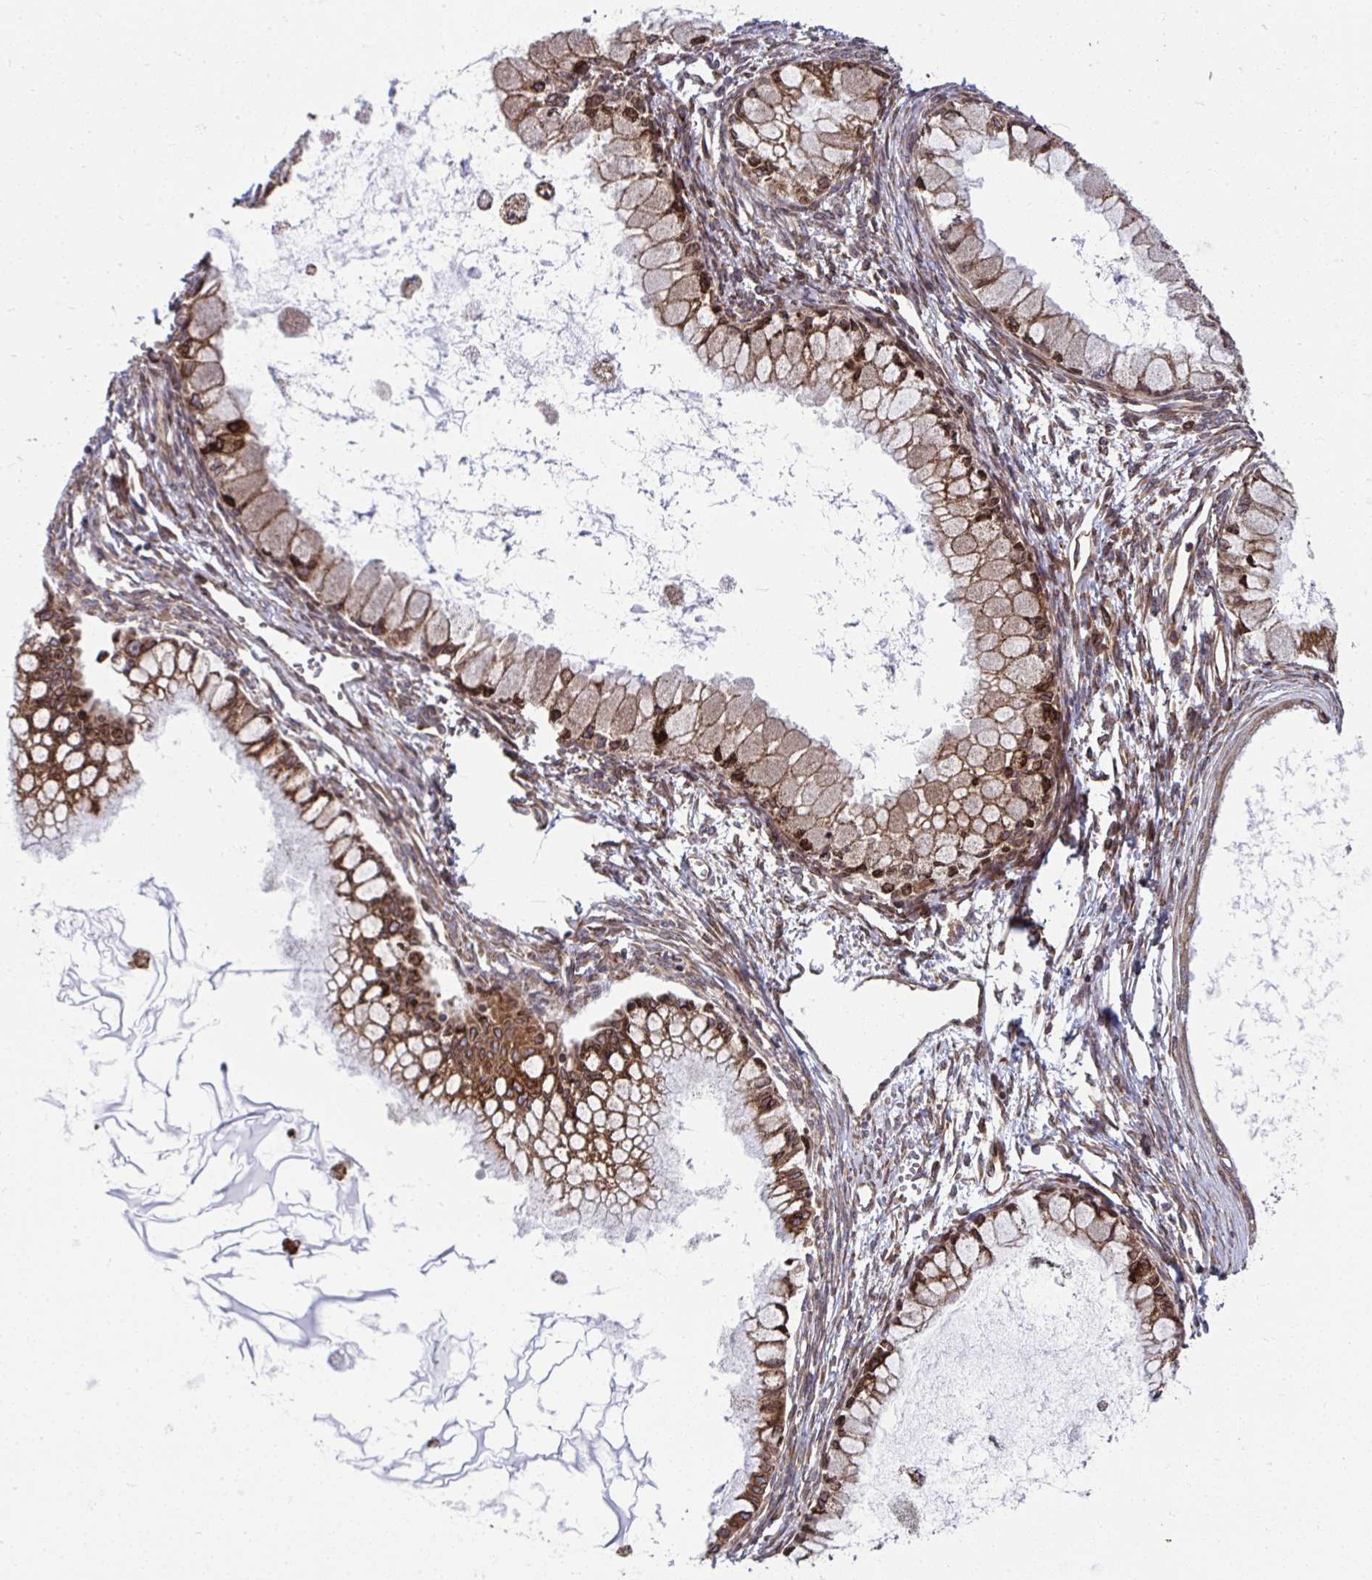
{"staining": {"intensity": "moderate", "quantity": ">75%", "location": "cytoplasmic/membranous"}, "tissue": "ovarian cancer", "cell_type": "Tumor cells", "image_type": "cancer", "snomed": [{"axis": "morphology", "description": "Cystadenocarcinoma, mucinous, NOS"}, {"axis": "topography", "description": "Ovary"}], "caption": "Immunohistochemical staining of human ovarian cancer displays moderate cytoplasmic/membranous protein expression in approximately >75% of tumor cells.", "gene": "STIM2", "patient": {"sex": "female", "age": 34}}